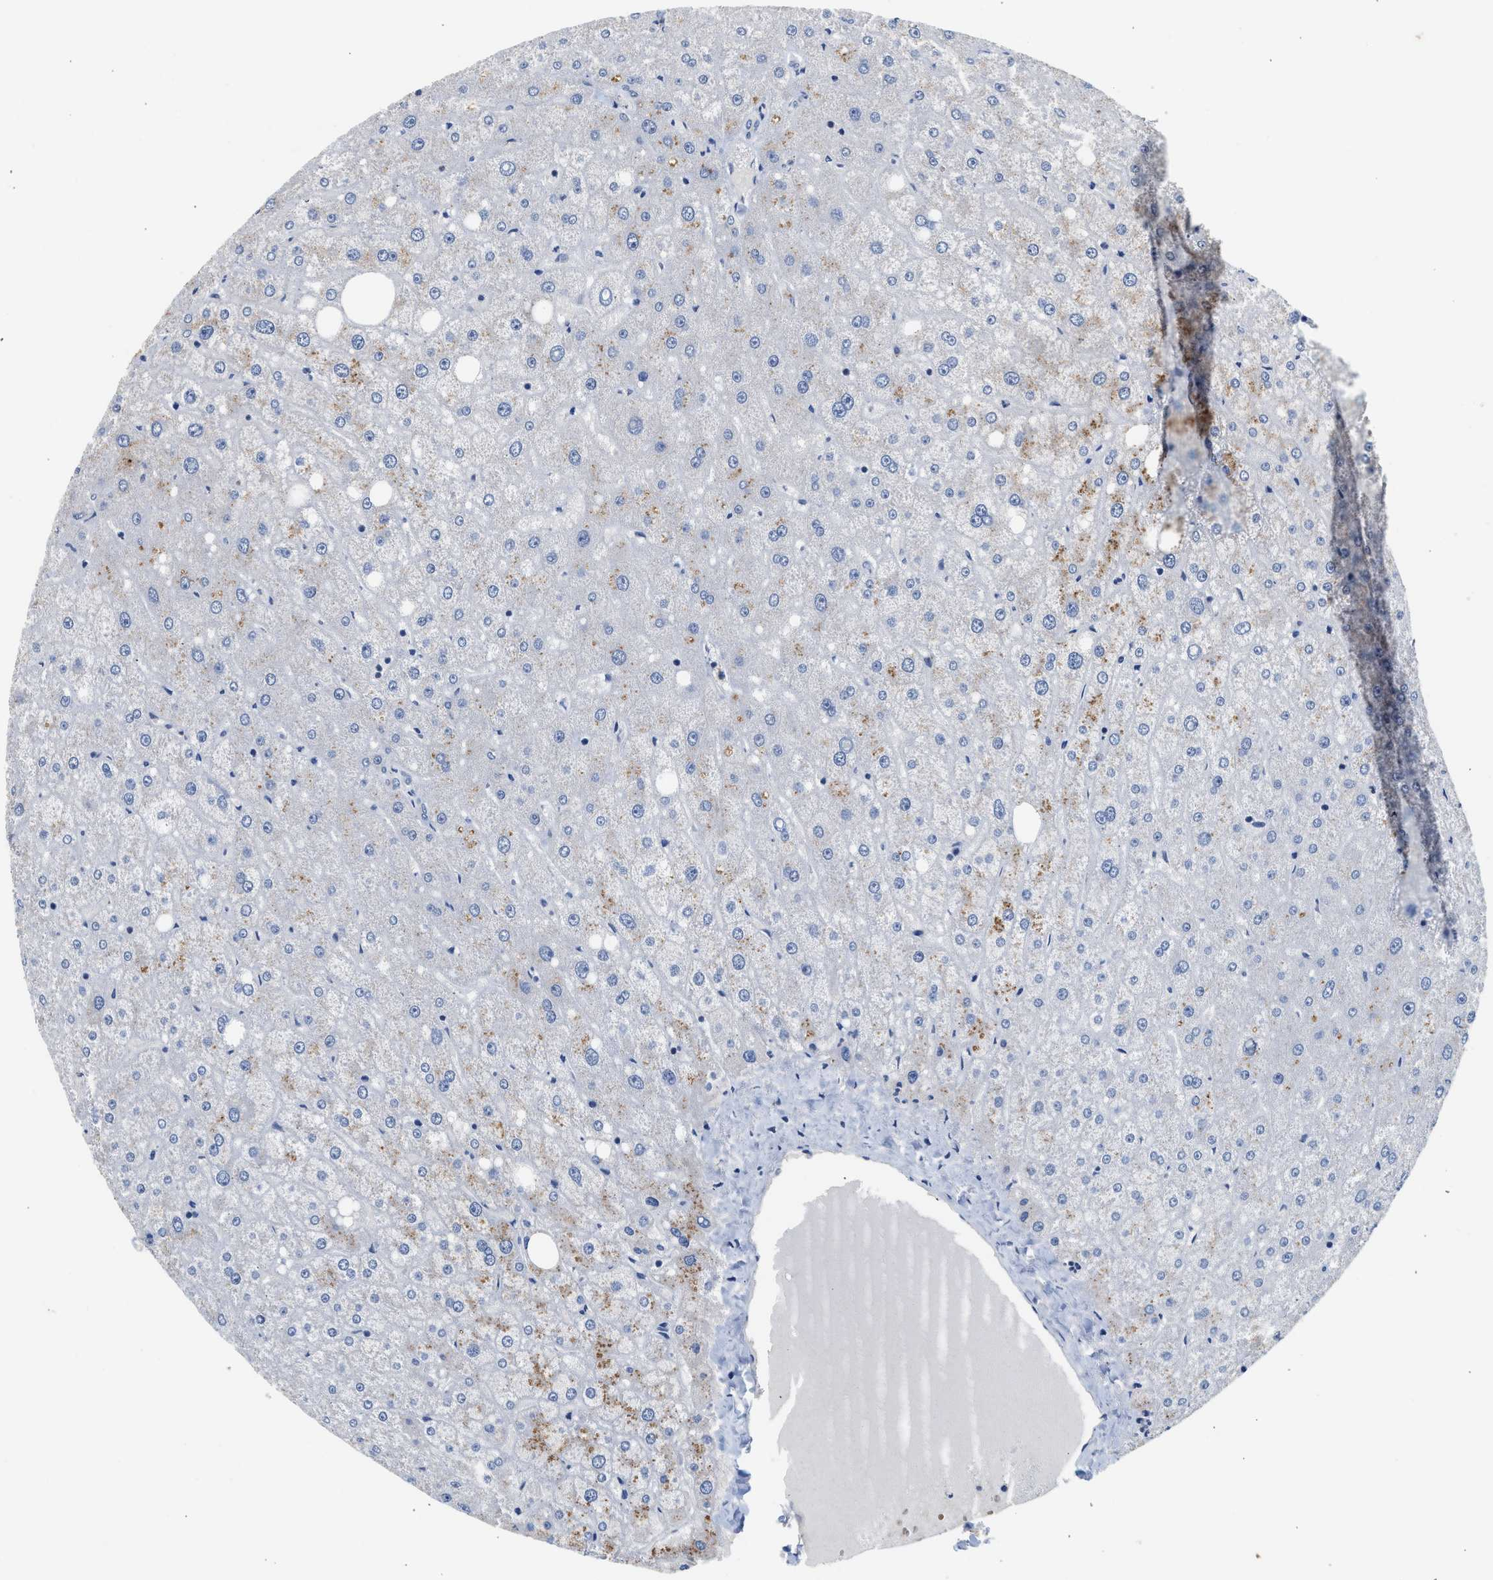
{"staining": {"intensity": "negative", "quantity": "none", "location": "none"}, "tissue": "liver", "cell_type": "Cholangiocytes", "image_type": "normal", "snomed": [{"axis": "morphology", "description": "Normal tissue, NOS"}, {"axis": "topography", "description": "Liver"}], "caption": "IHC histopathology image of benign liver: human liver stained with DAB (3,3'-diaminobenzidine) exhibits no significant protein staining in cholangiocytes. Nuclei are stained in blue.", "gene": "CSF3R", "patient": {"sex": "male", "age": 73}}